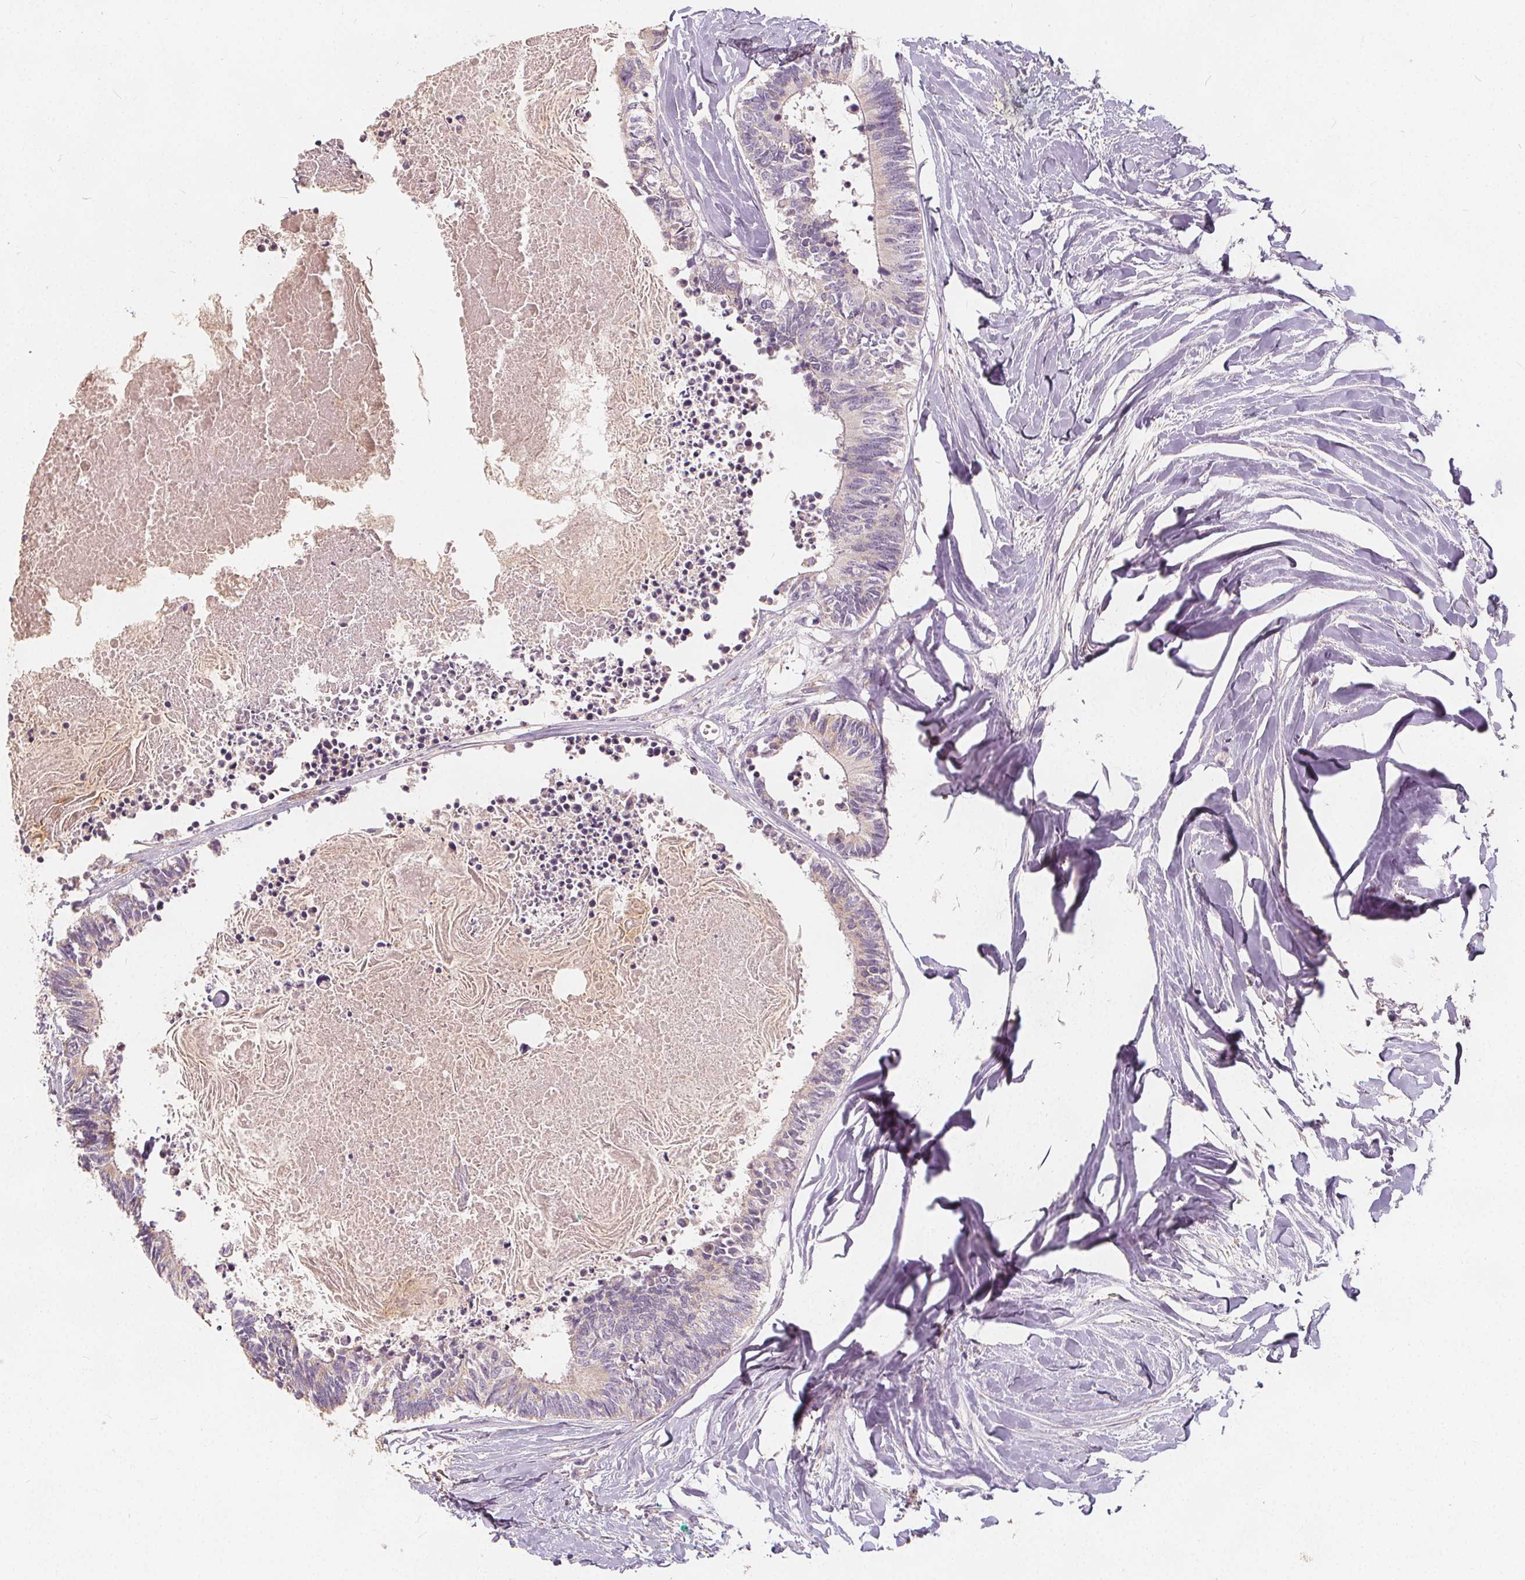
{"staining": {"intensity": "negative", "quantity": "none", "location": "none"}, "tissue": "colorectal cancer", "cell_type": "Tumor cells", "image_type": "cancer", "snomed": [{"axis": "morphology", "description": "Adenocarcinoma, NOS"}, {"axis": "topography", "description": "Colon"}, {"axis": "topography", "description": "Rectum"}], "caption": "The image reveals no staining of tumor cells in adenocarcinoma (colorectal). The staining was performed using DAB to visualize the protein expression in brown, while the nuclei were stained in blue with hematoxylin (Magnification: 20x).", "gene": "DRC3", "patient": {"sex": "male", "age": 57}}